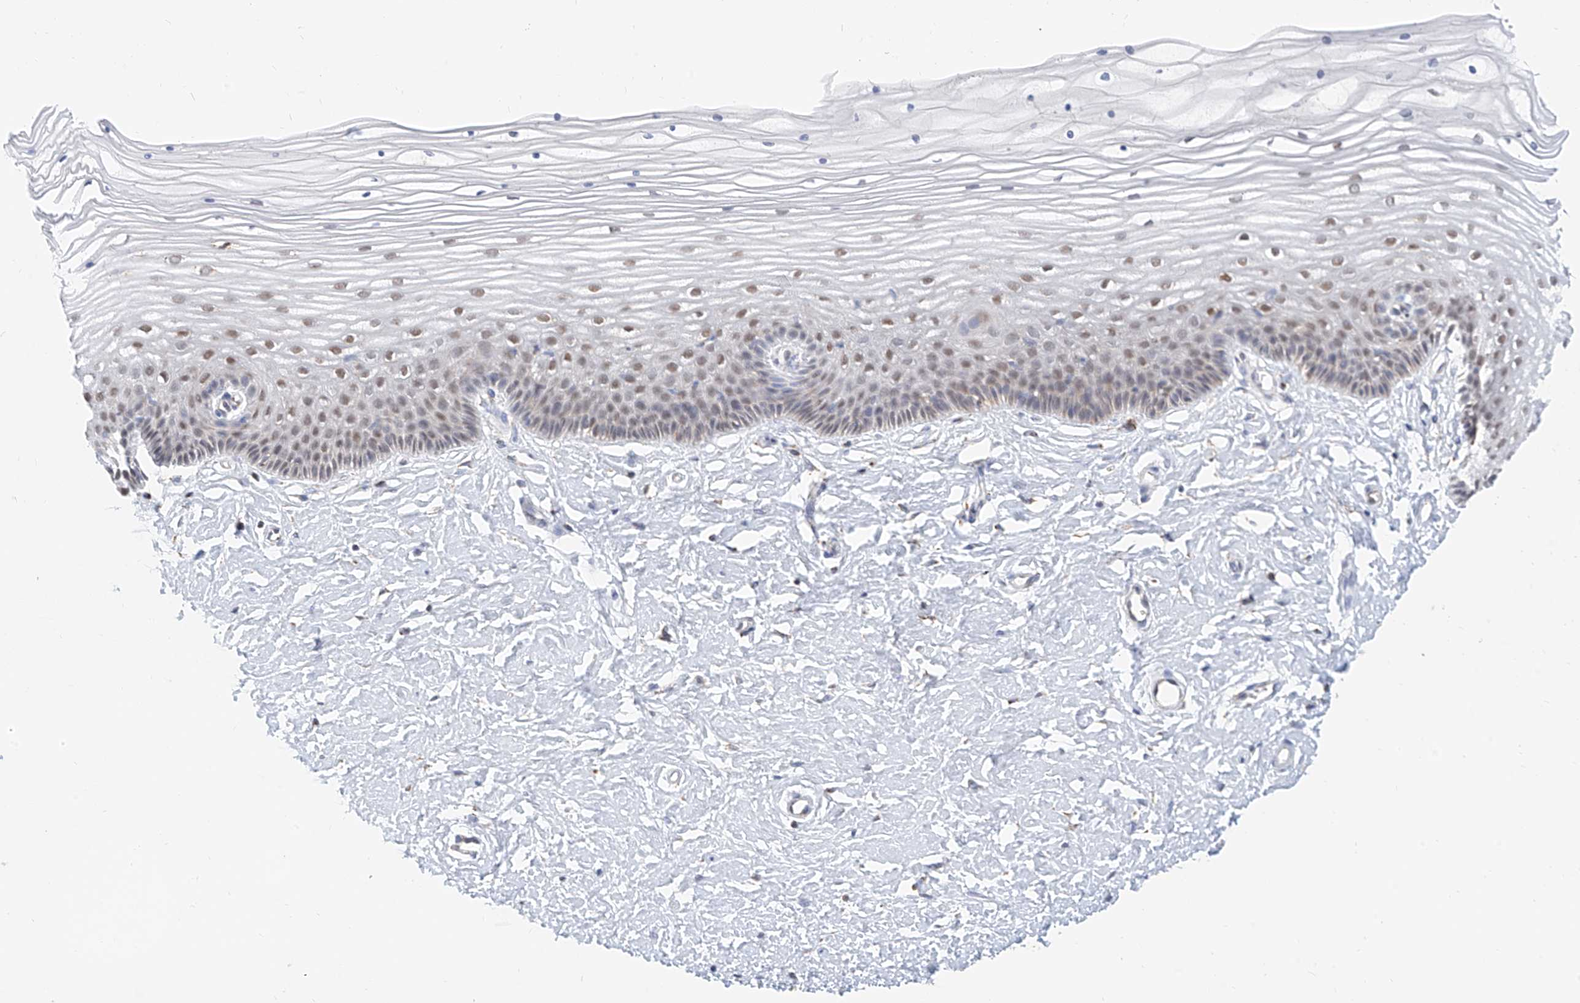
{"staining": {"intensity": "weak", "quantity": "25%-75%", "location": "cytoplasmic/membranous,nuclear"}, "tissue": "vagina", "cell_type": "Squamous epithelial cells", "image_type": "normal", "snomed": [{"axis": "morphology", "description": "Normal tissue, NOS"}, {"axis": "topography", "description": "Vagina"}, {"axis": "topography", "description": "Cervix"}], "caption": "This is a micrograph of IHC staining of unremarkable vagina, which shows weak positivity in the cytoplasmic/membranous,nuclear of squamous epithelial cells.", "gene": "NALCN", "patient": {"sex": "female", "age": 40}}